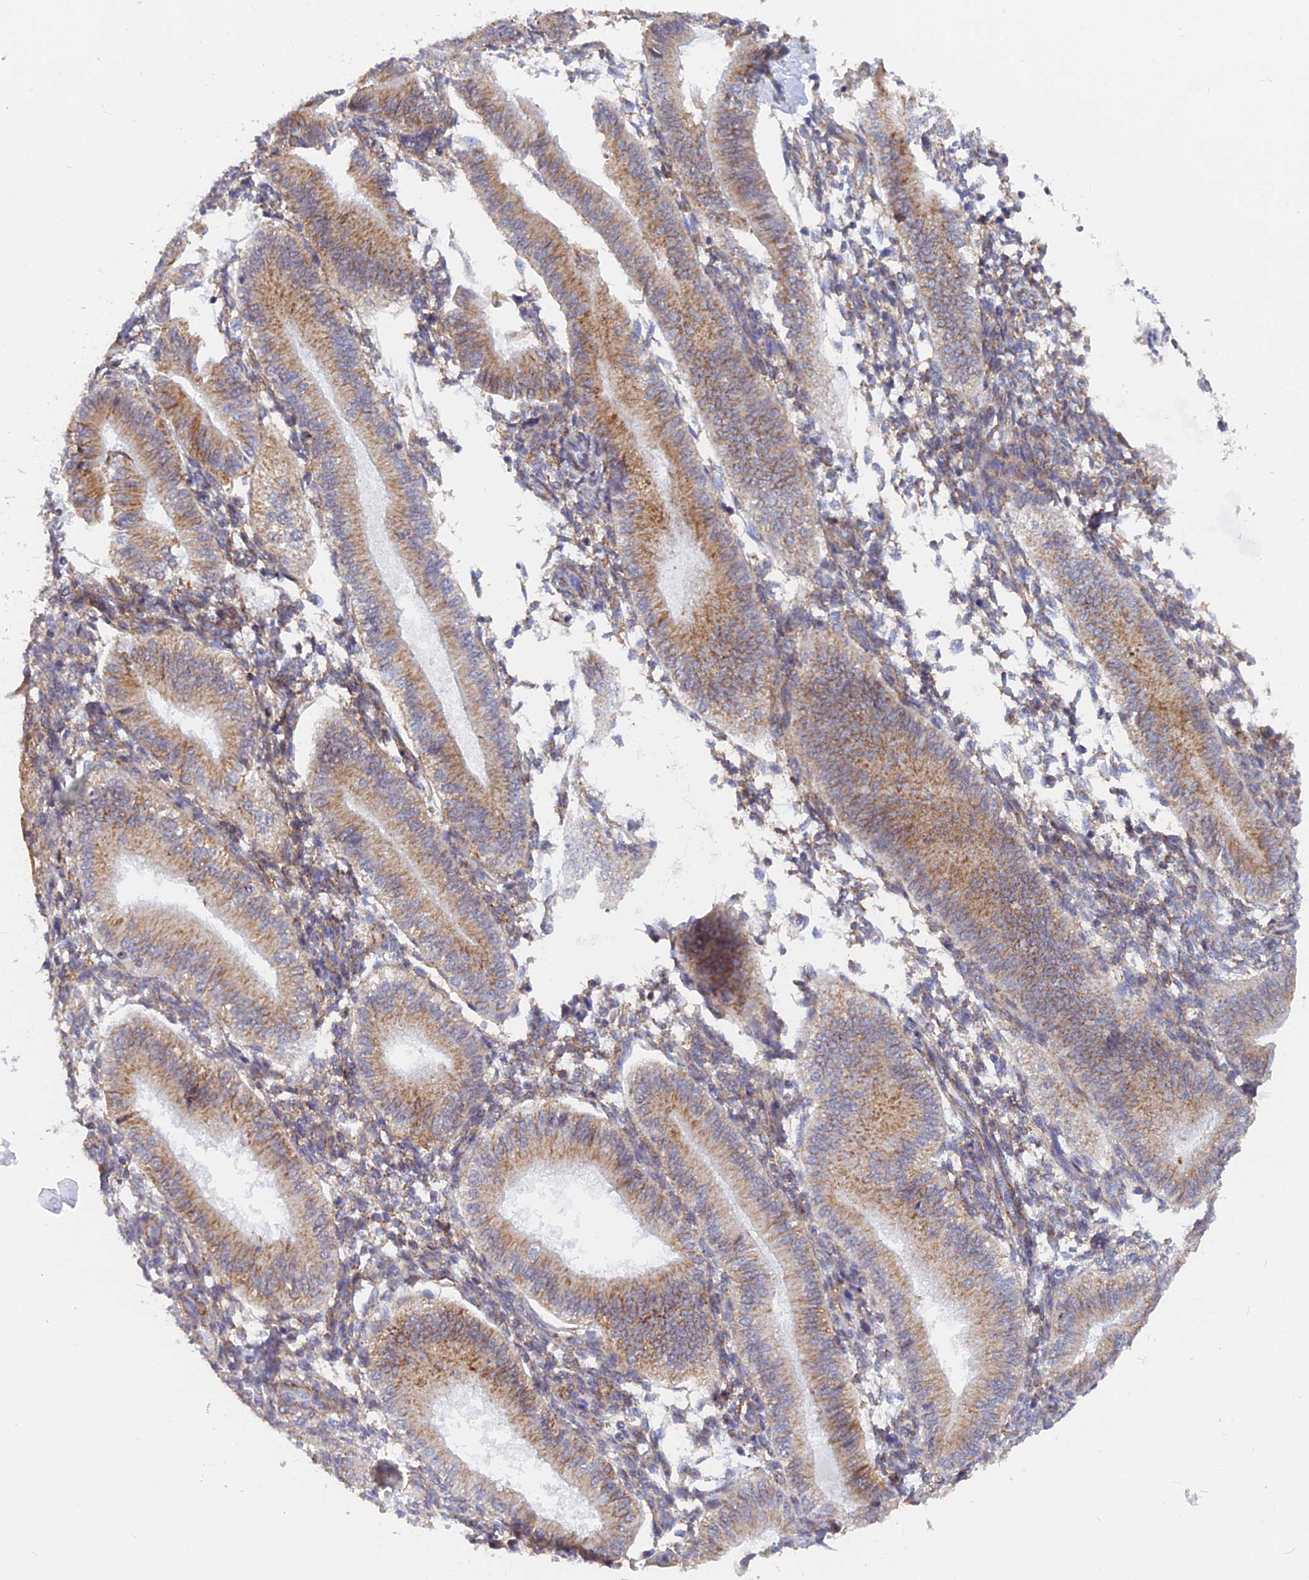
{"staining": {"intensity": "moderate", "quantity": "25%-75%", "location": "cytoplasmic/membranous"}, "tissue": "endometrium", "cell_type": "Cells in endometrial stroma", "image_type": "normal", "snomed": [{"axis": "morphology", "description": "Normal tissue, NOS"}, {"axis": "topography", "description": "Endometrium"}], "caption": "Cells in endometrial stroma demonstrate medium levels of moderate cytoplasmic/membranous staining in approximately 25%-75% of cells in benign endometrium.", "gene": "VSTM2L", "patient": {"sex": "female", "age": 39}}